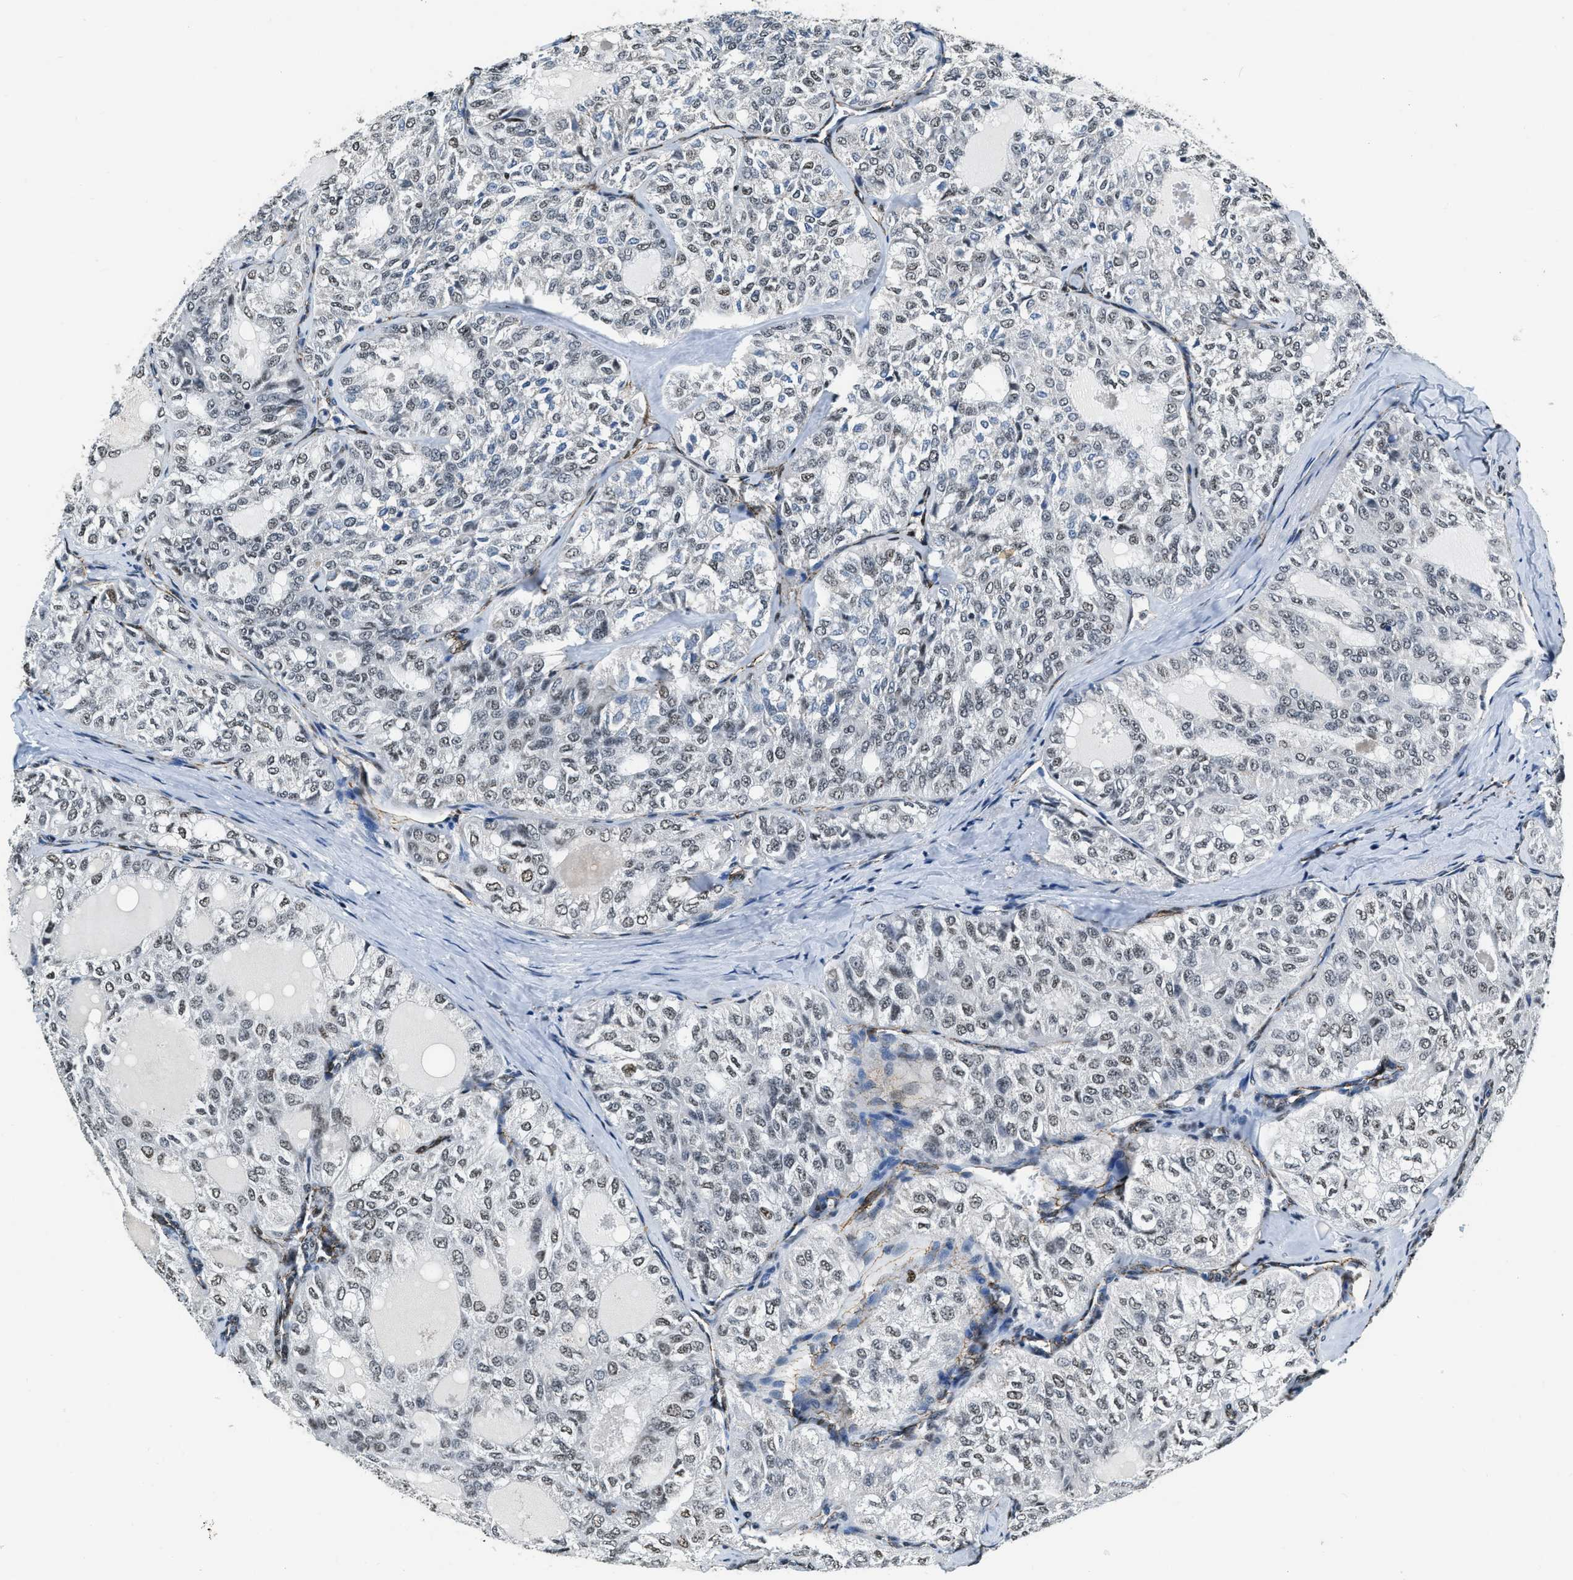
{"staining": {"intensity": "weak", "quantity": "25%-75%", "location": "nuclear"}, "tissue": "thyroid cancer", "cell_type": "Tumor cells", "image_type": "cancer", "snomed": [{"axis": "morphology", "description": "Follicular adenoma carcinoma, NOS"}, {"axis": "topography", "description": "Thyroid gland"}], "caption": "Thyroid cancer stained with DAB immunohistochemistry reveals low levels of weak nuclear positivity in approximately 25%-75% of tumor cells.", "gene": "CCNE1", "patient": {"sex": "male", "age": 75}}